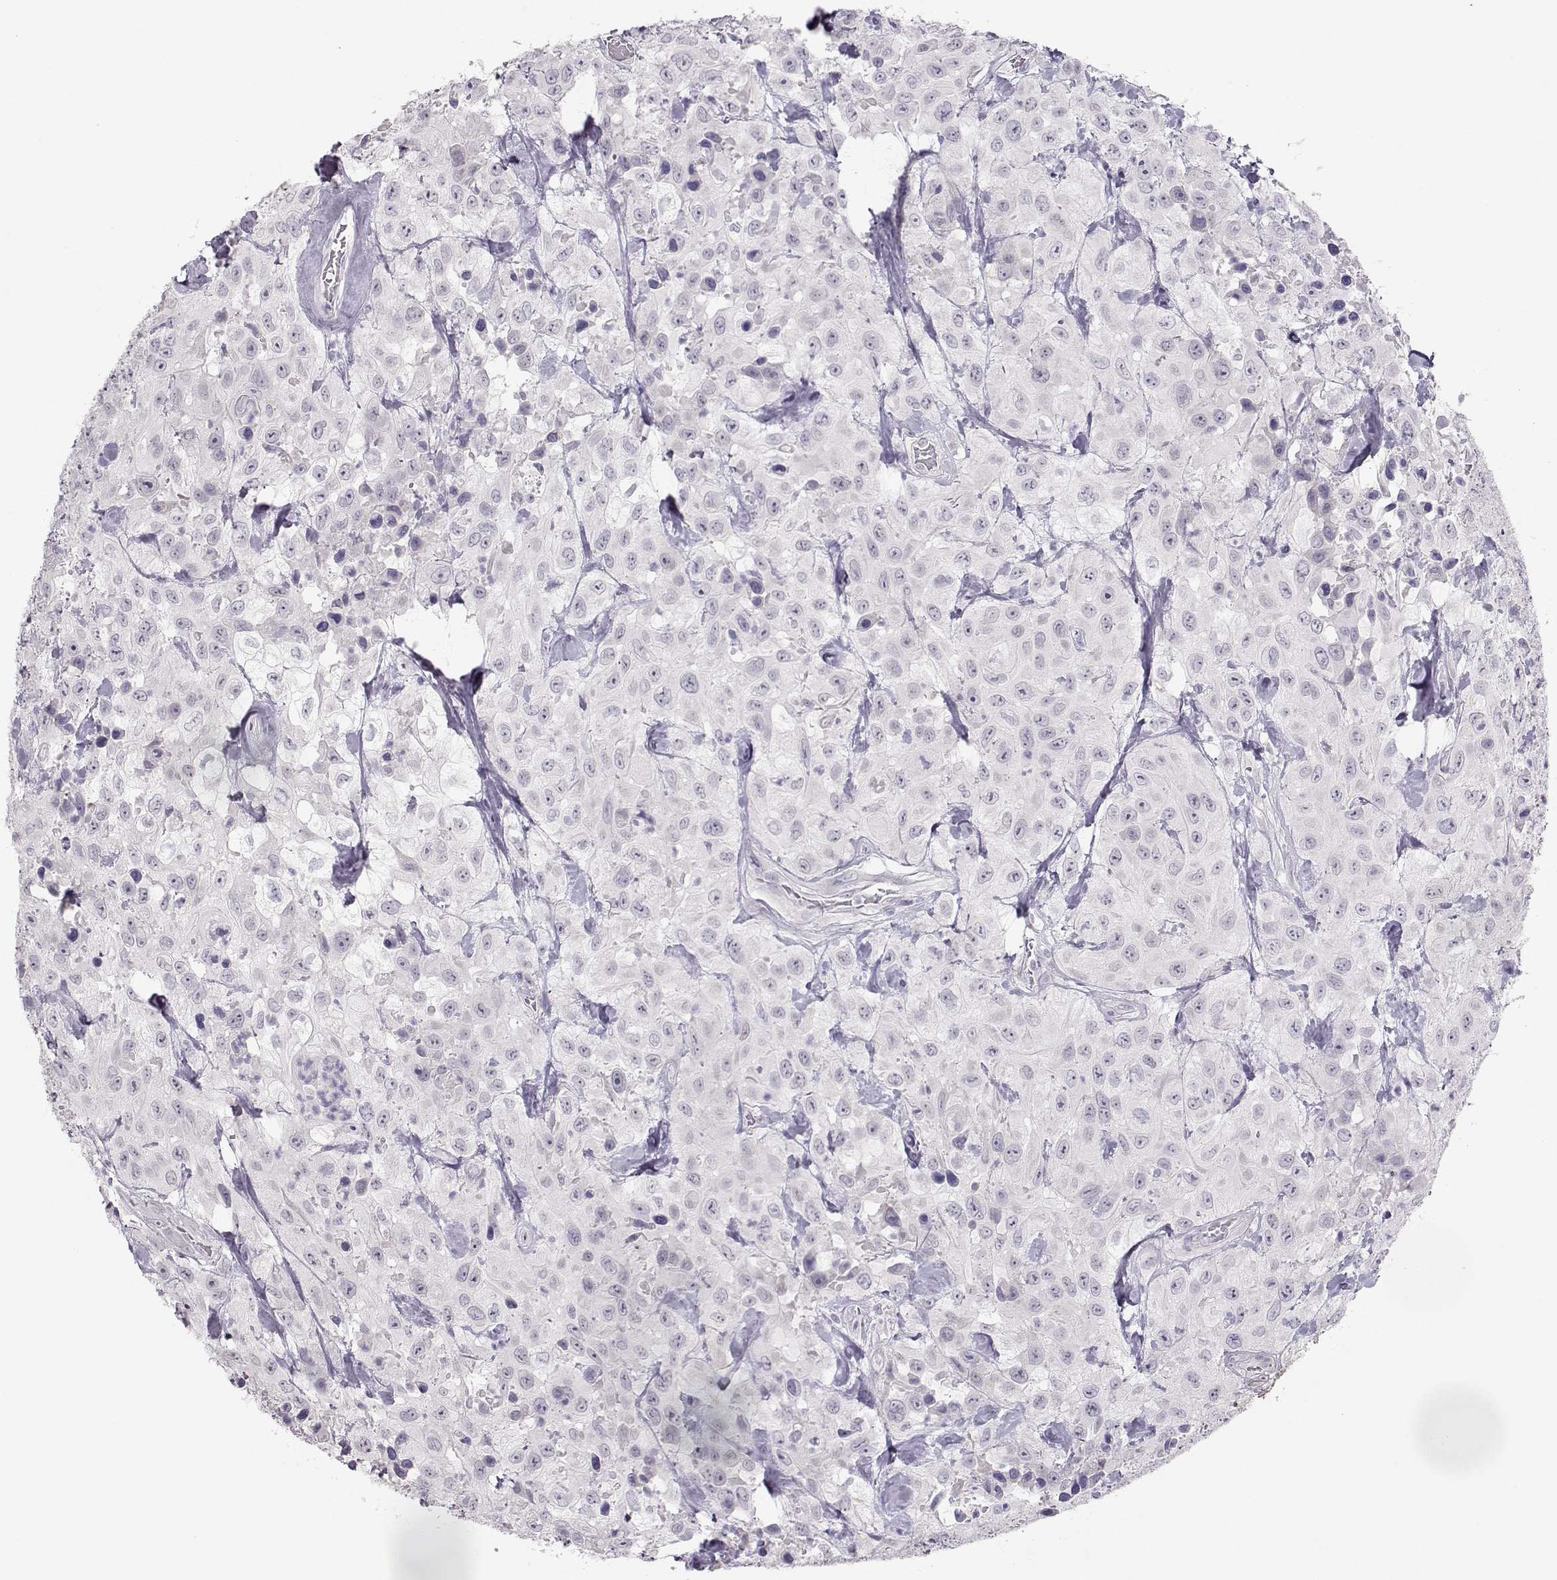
{"staining": {"intensity": "negative", "quantity": "none", "location": "none"}, "tissue": "urothelial cancer", "cell_type": "Tumor cells", "image_type": "cancer", "snomed": [{"axis": "morphology", "description": "Urothelial carcinoma, High grade"}, {"axis": "topography", "description": "Urinary bladder"}], "caption": "Immunohistochemical staining of human high-grade urothelial carcinoma shows no significant staining in tumor cells.", "gene": "IMPG1", "patient": {"sex": "male", "age": 79}}